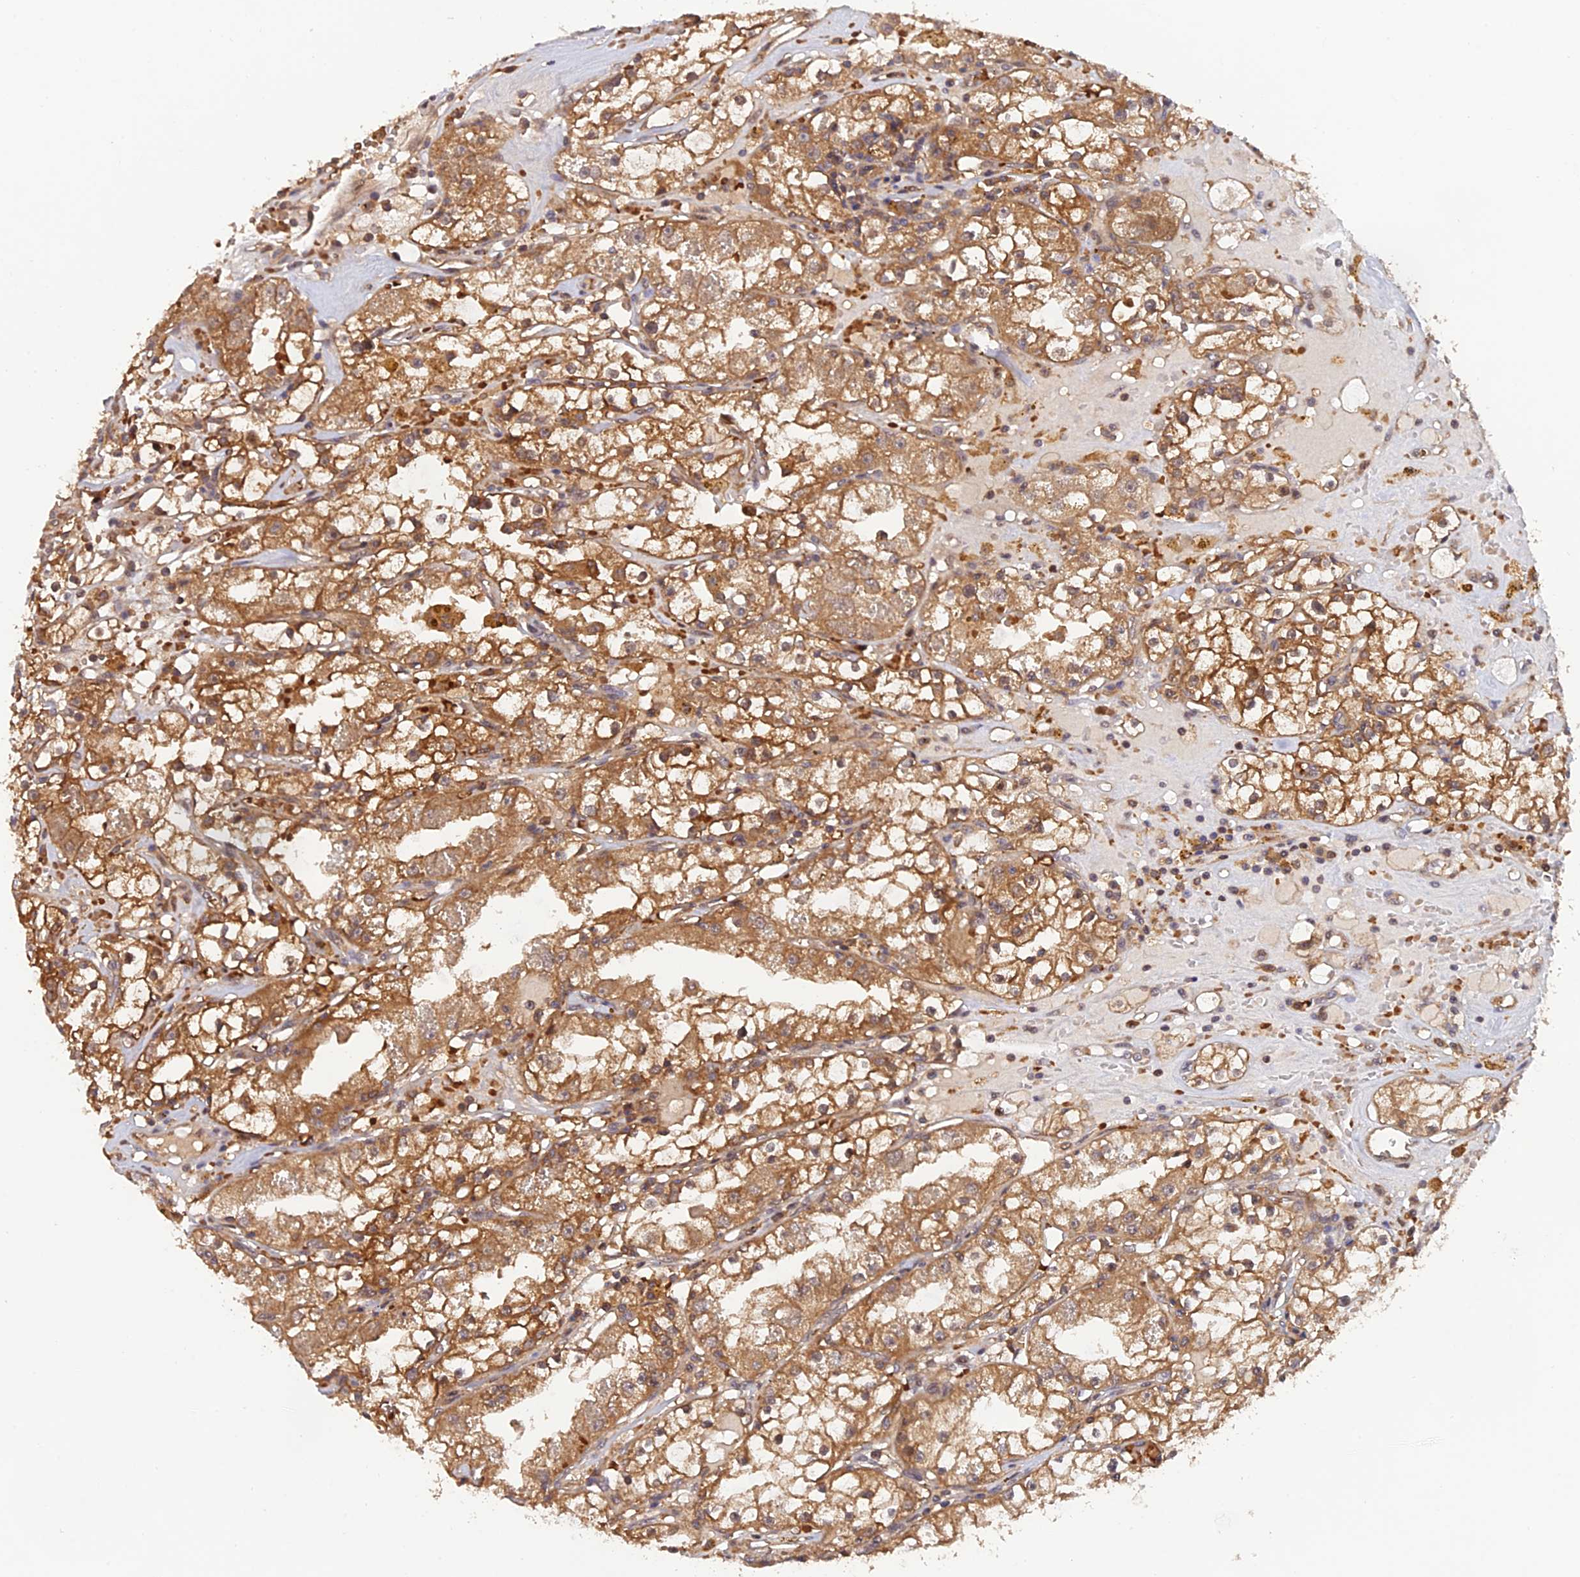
{"staining": {"intensity": "moderate", "quantity": ">75%", "location": "cytoplasmic/membranous"}, "tissue": "renal cancer", "cell_type": "Tumor cells", "image_type": "cancer", "snomed": [{"axis": "morphology", "description": "Adenocarcinoma, NOS"}, {"axis": "topography", "description": "Kidney"}], "caption": "The immunohistochemical stain labels moderate cytoplasmic/membranous positivity in tumor cells of renal cancer tissue.", "gene": "ARL2BP", "patient": {"sex": "male", "age": 56}}